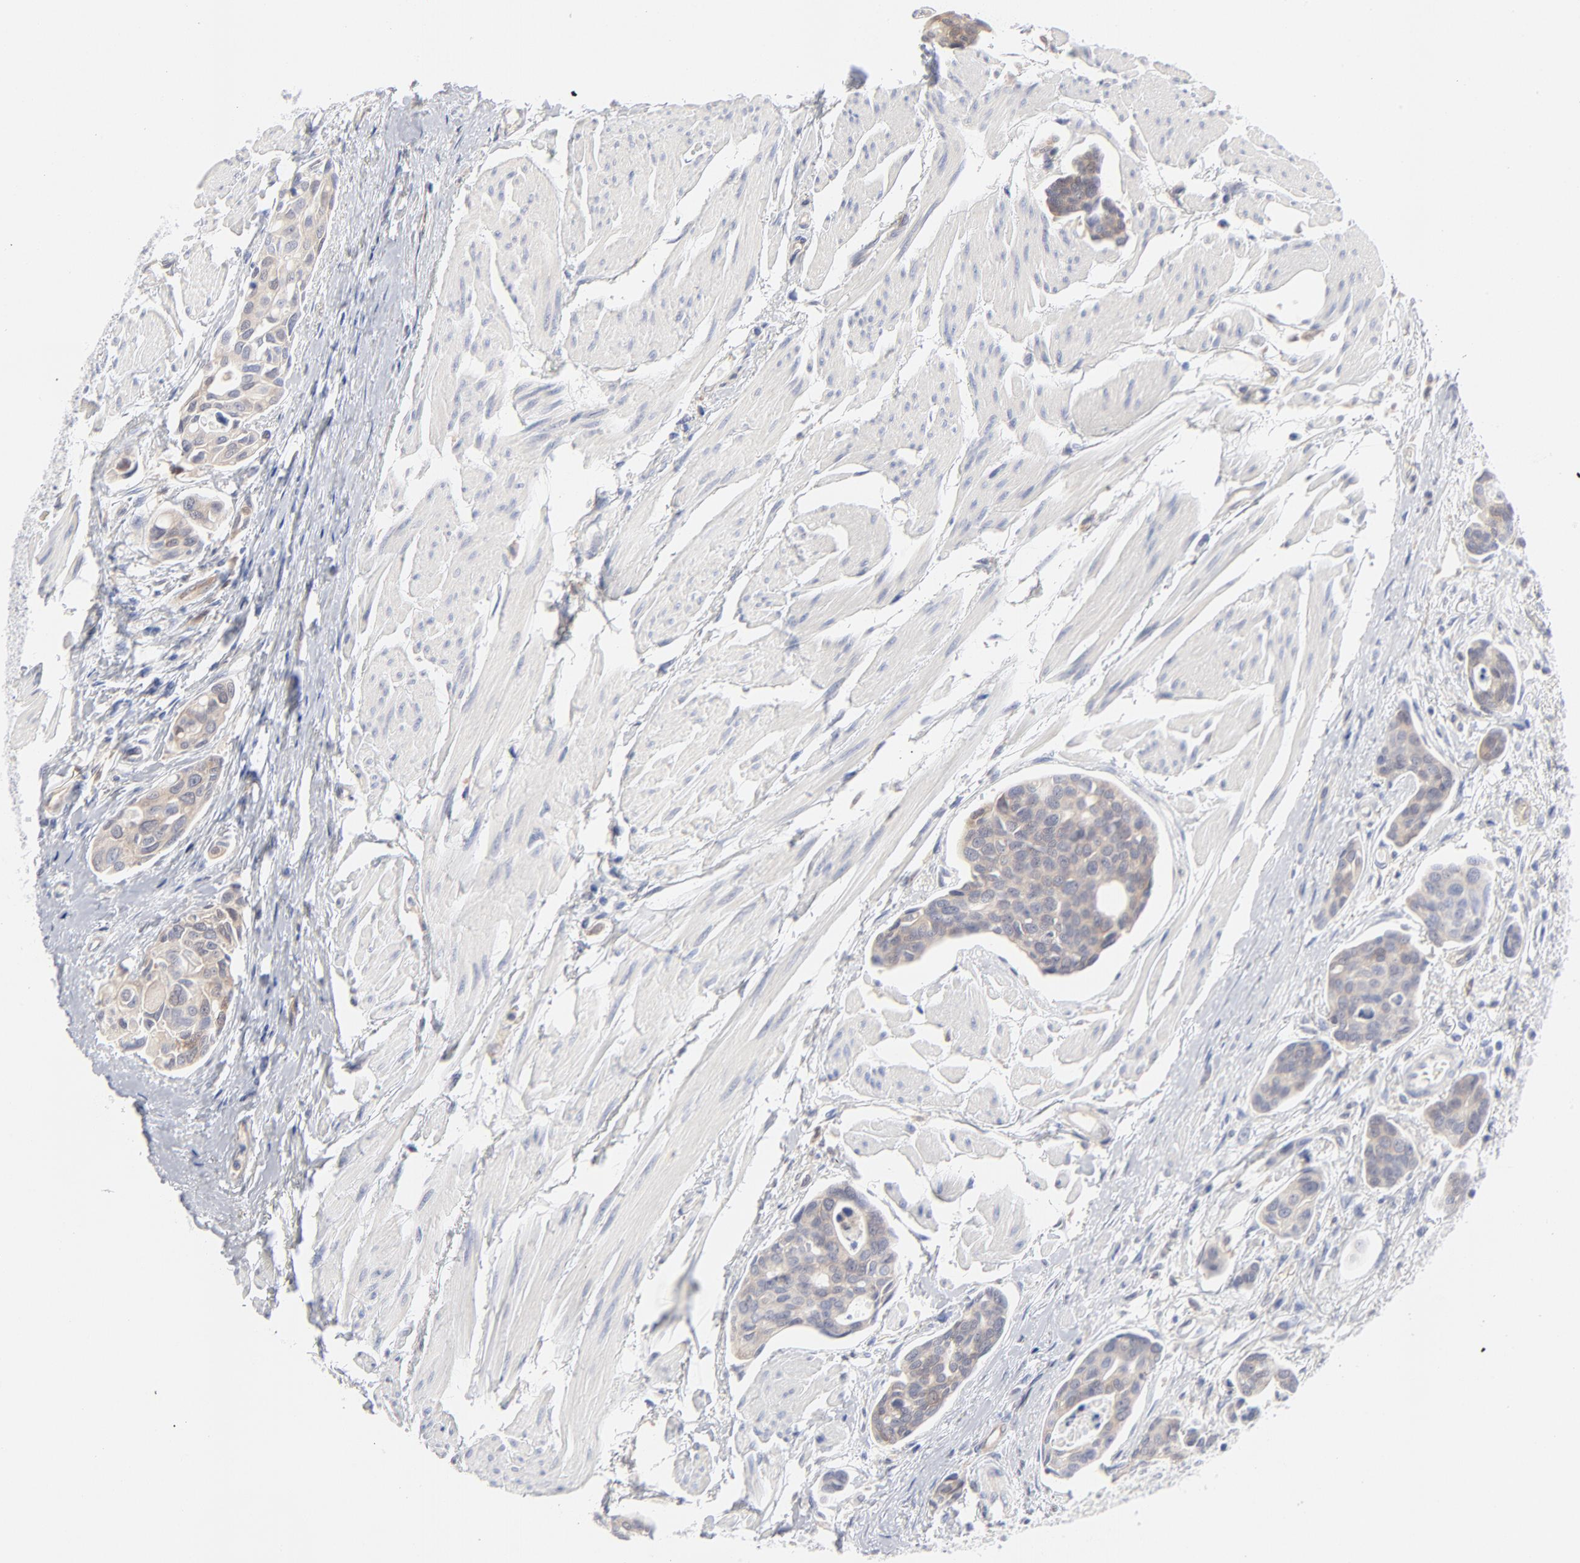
{"staining": {"intensity": "weak", "quantity": ">75%", "location": "cytoplasmic/membranous"}, "tissue": "urothelial cancer", "cell_type": "Tumor cells", "image_type": "cancer", "snomed": [{"axis": "morphology", "description": "Urothelial carcinoma, High grade"}, {"axis": "topography", "description": "Urinary bladder"}], "caption": "Immunohistochemical staining of urothelial cancer demonstrates low levels of weak cytoplasmic/membranous protein staining in about >75% of tumor cells.", "gene": "ARRB1", "patient": {"sex": "male", "age": 78}}